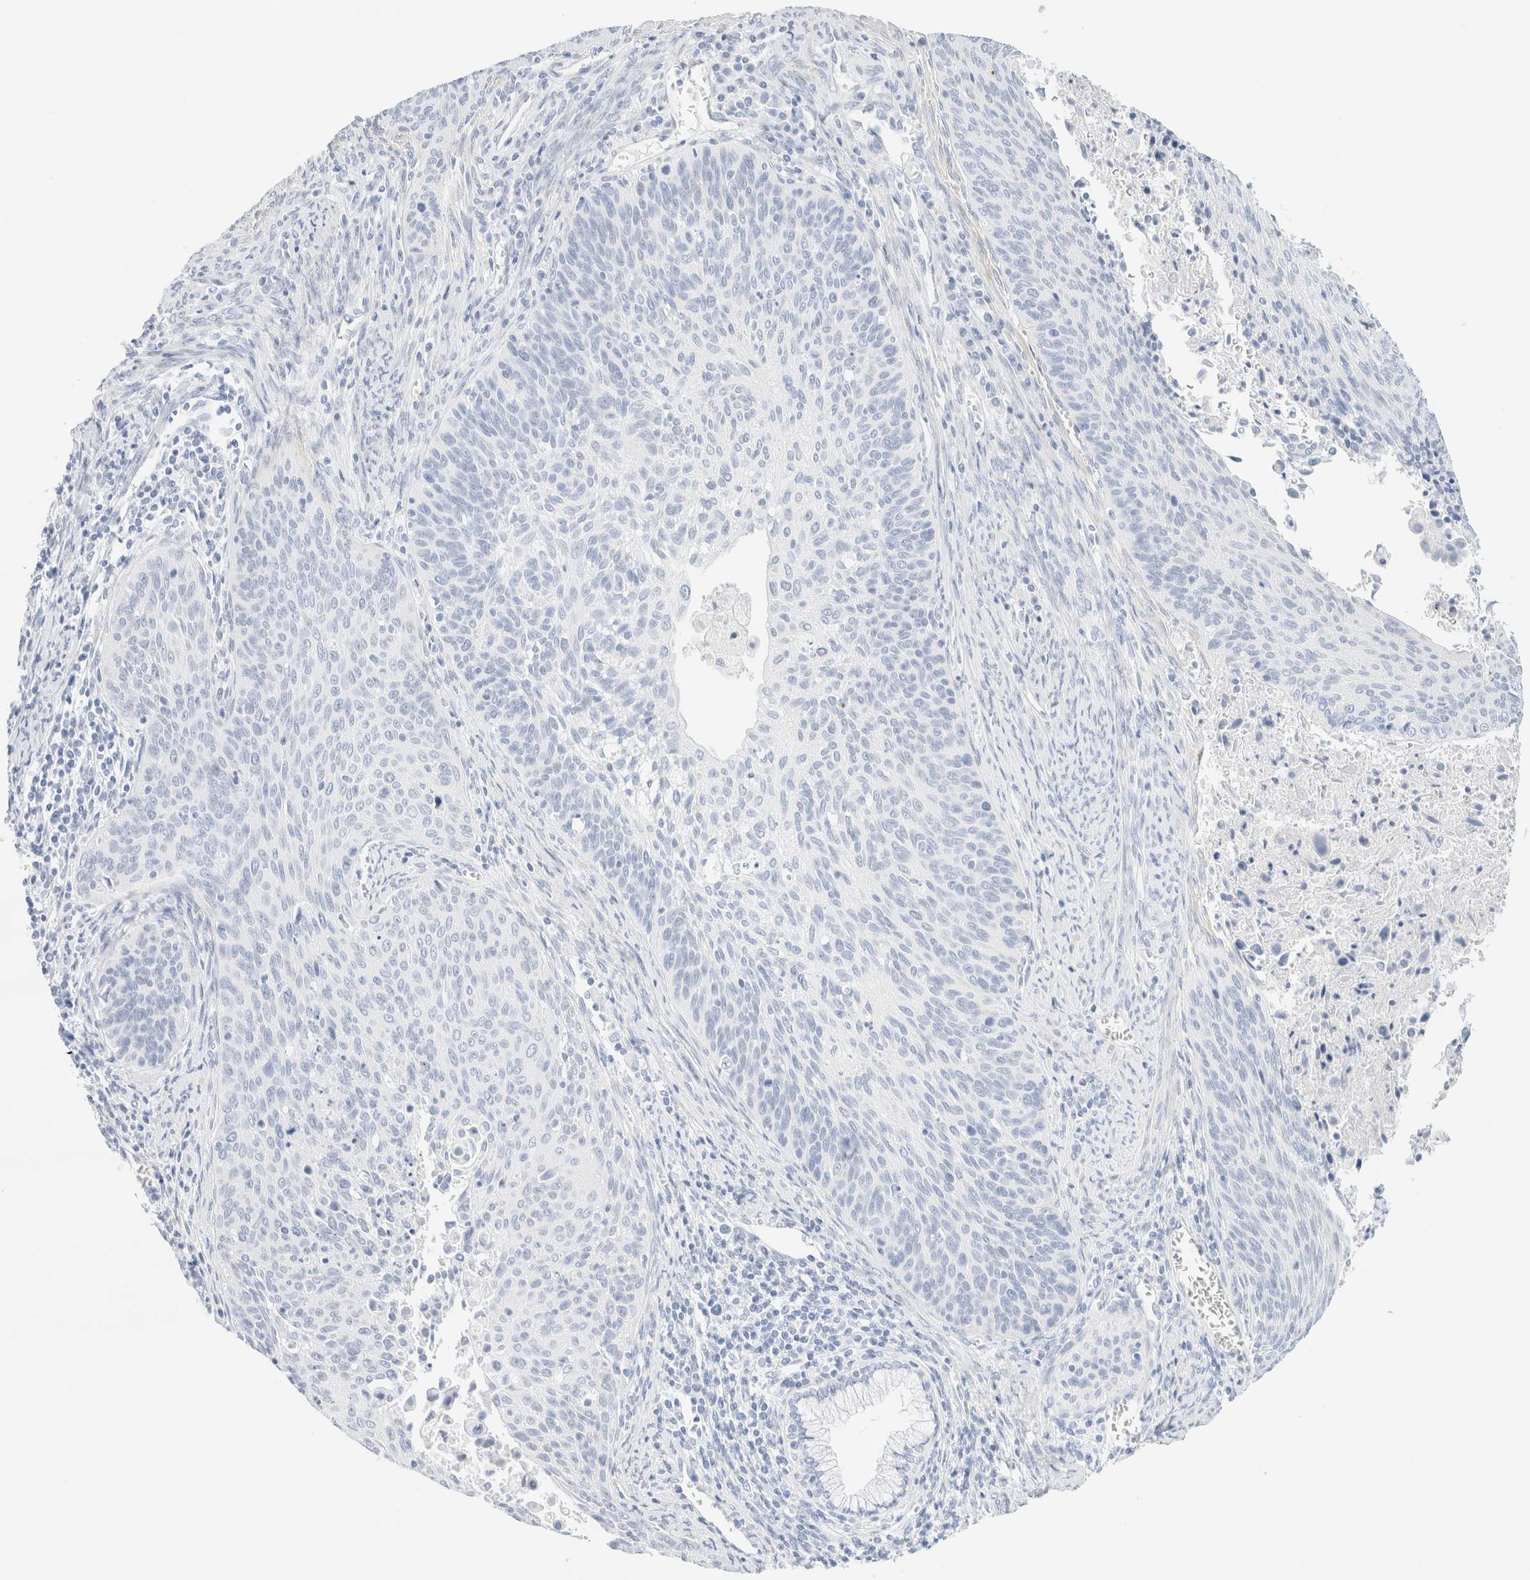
{"staining": {"intensity": "negative", "quantity": "none", "location": "none"}, "tissue": "cervical cancer", "cell_type": "Tumor cells", "image_type": "cancer", "snomed": [{"axis": "morphology", "description": "Squamous cell carcinoma, NOS"}, {"axis": "topography", "description": "Cervix"}], "caption": "Tumor cells show no significant protein expression in cervical cancer.", "gene": "DPYS", "patient": {"sex": "female", "age": 55}}